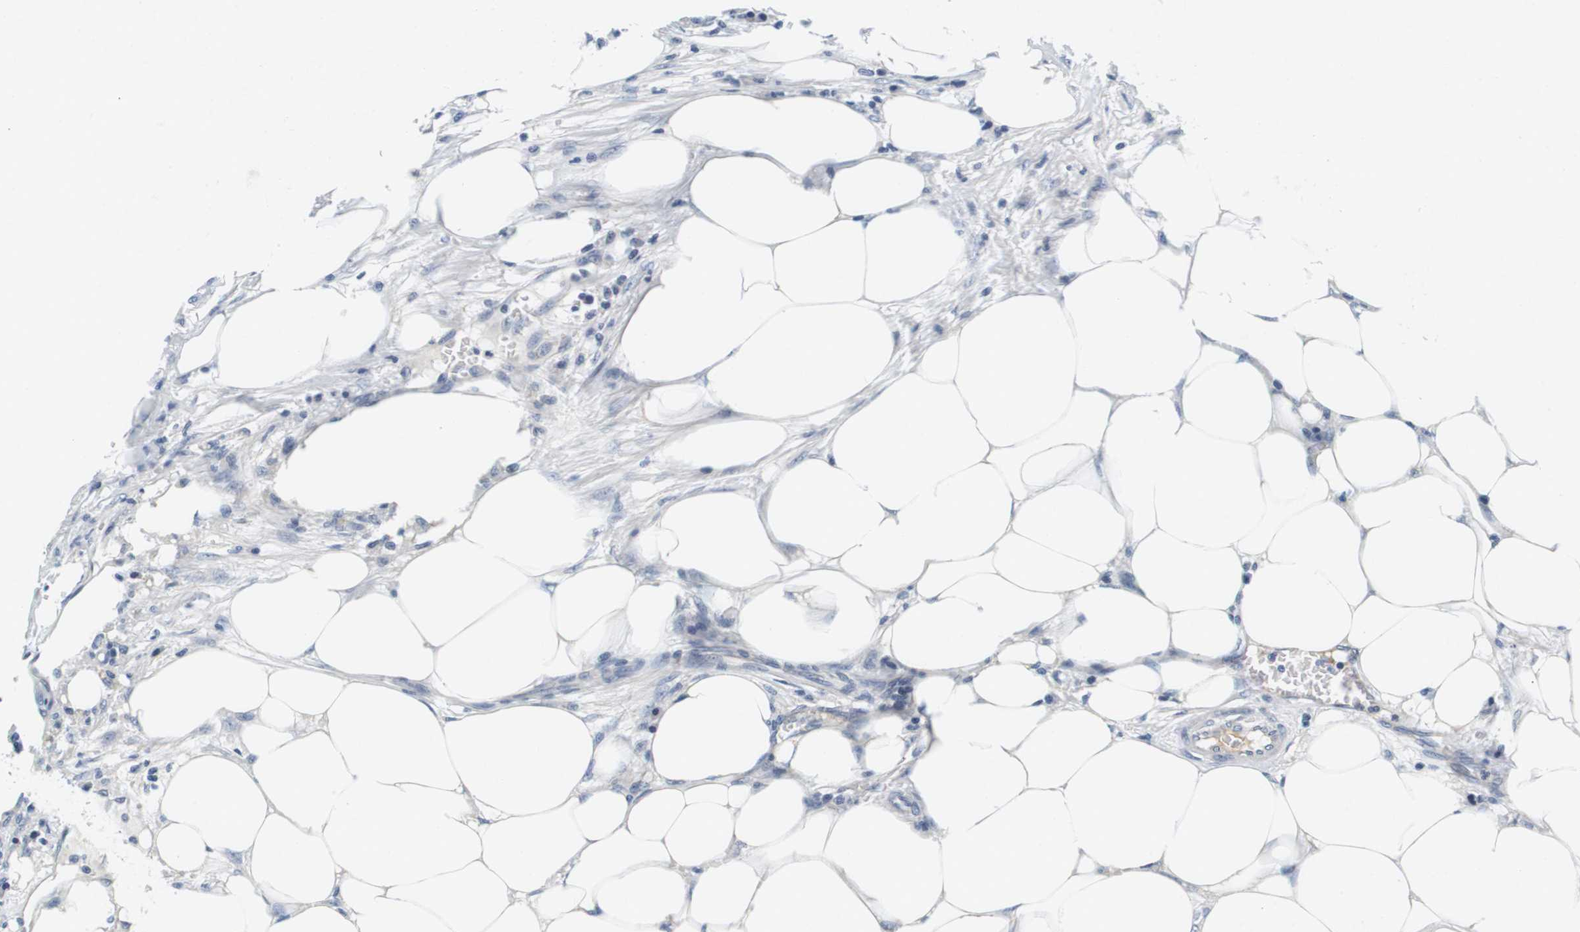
{"staining": {"intensity": "negative", "quantity": "none", "location": "none"}, "tissue": "colorectal cancer", "cell_type": "Tumor cells", "image_type": "cancer", "snomed": [{"axis": "morphology", "description": "Adenocarcinoma, NOS"}, {"axis": "topography", "description": "Colon"}], "caption": "Protein analysis of colorectal cancer displays no significant staining in tumor cells.", "gene": "KCNJ5", "patient": {"sex": "male", "age": 71}}